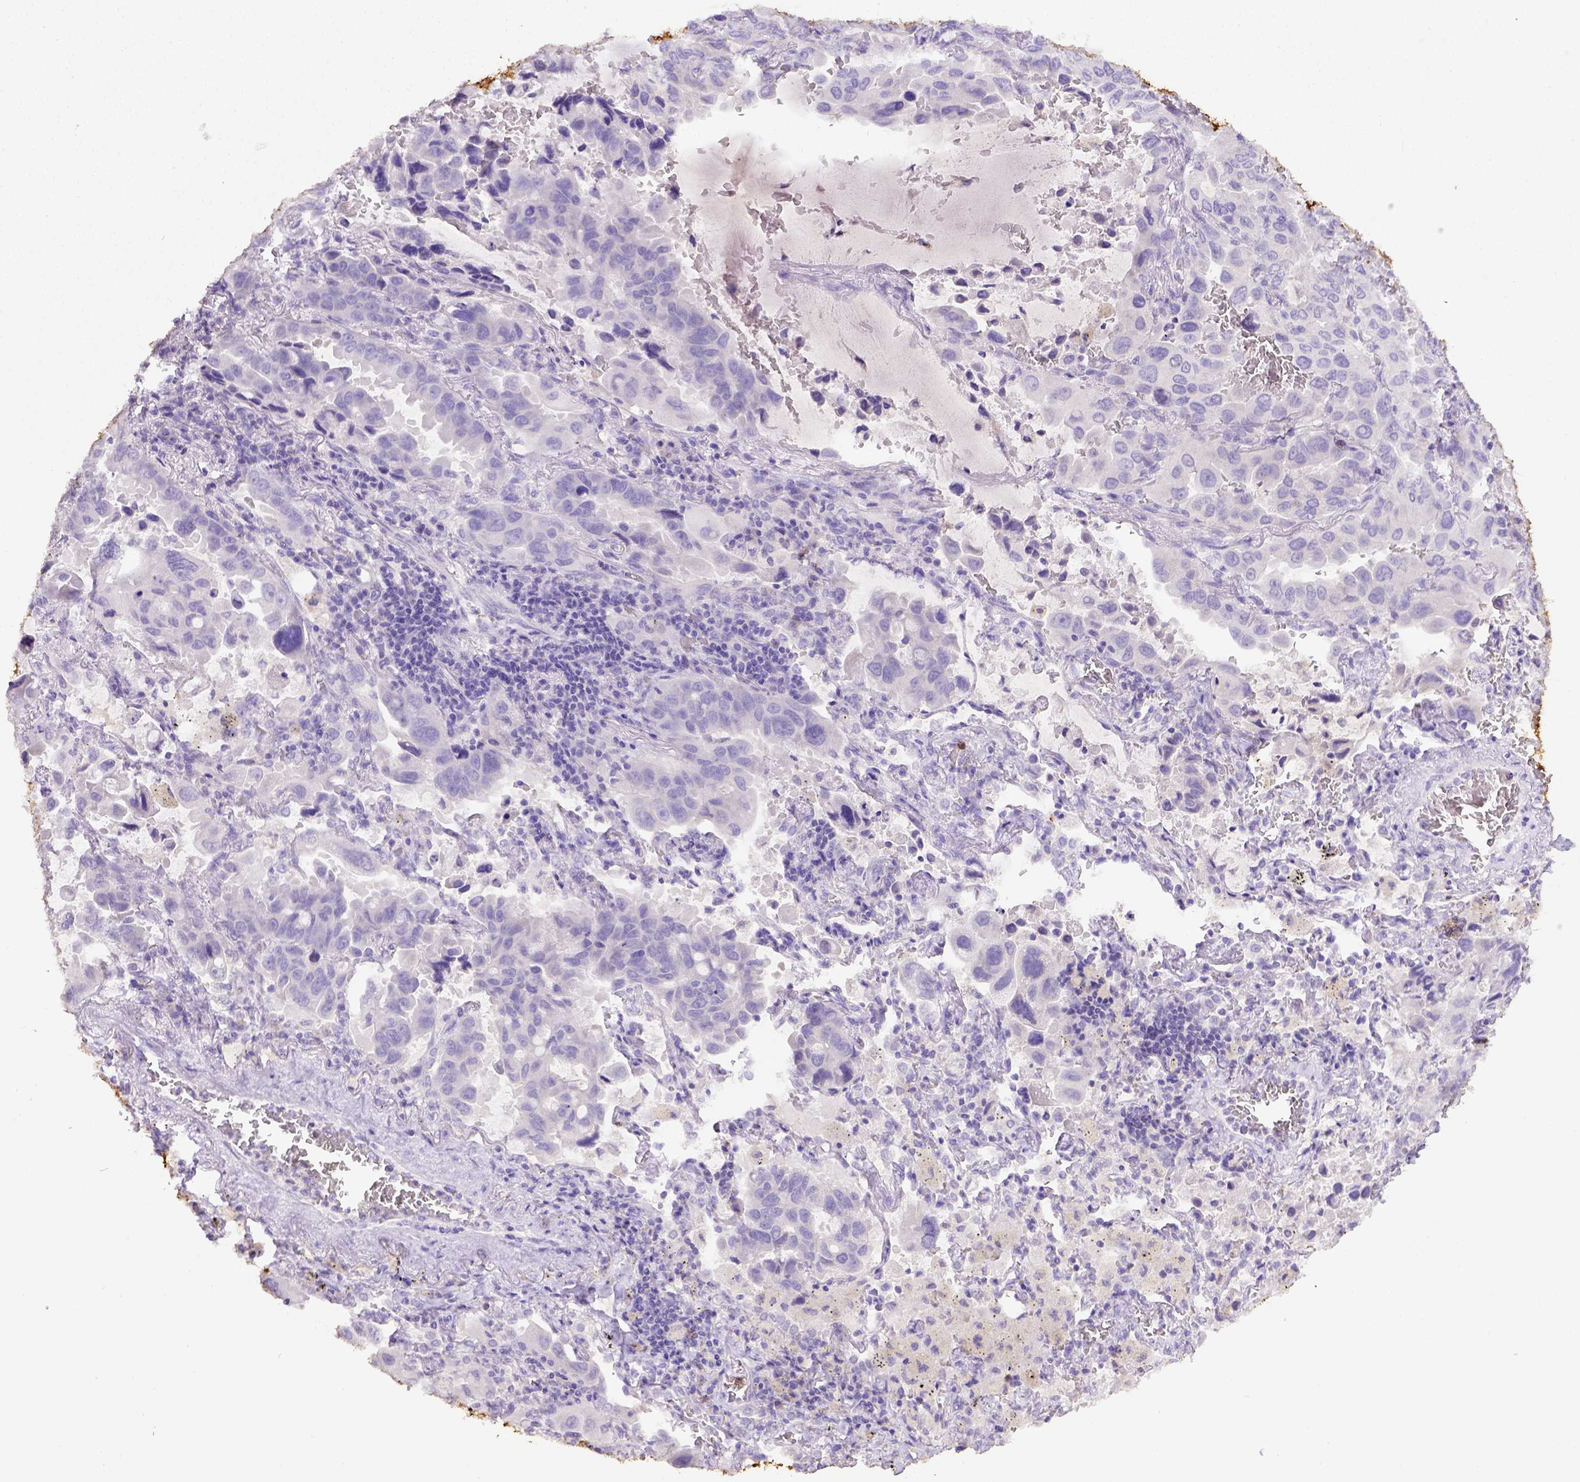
{"staining": {"intensity": "negative", "quantity": "none", "location": "none"}, "tissue": "lung cancer", "cell_type": "Tumor cells", "image_type": "cancer", "snomed": [{"axis": "morphology", "description": "Adenocarcinoma, NOS"}, {"axis": "topography", "description": "Lung"}], "caption": "Lung cancer stained for a protein using IHC shows no staining tumor cells.", "gene": "B3GAT1", "patient": {"sex": "male", "age": 64}}